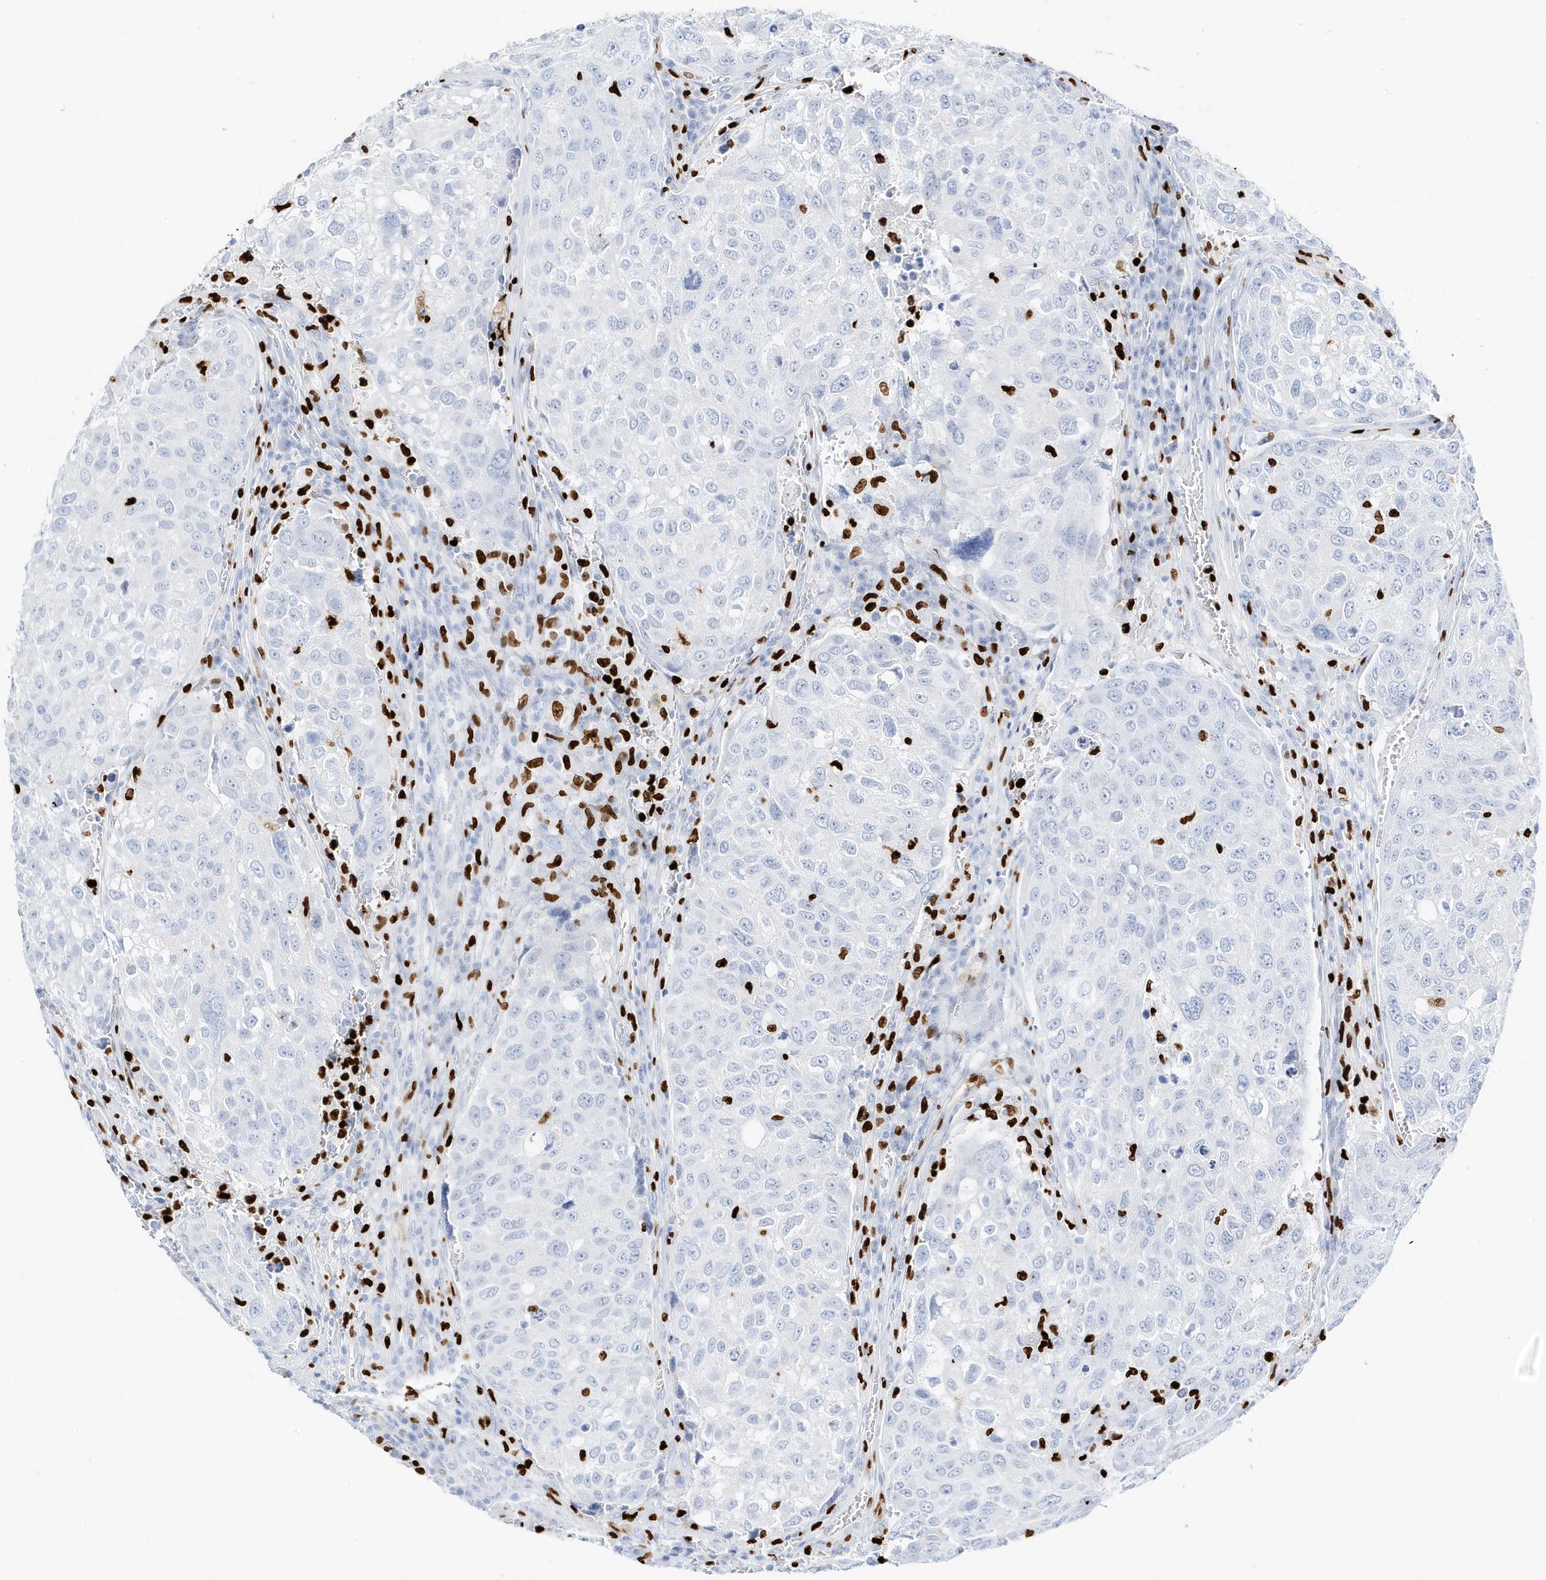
{"staining": {"intensity": "negative", "quantity": "none", "location": "none"}, "tissue": "urothelial cancer", "cell_type": "Tumor cells", "image_type": "cancer", "snomed": [{"axis": "morphology", "description": "Urothelial carcinoma, High grade"}, {"axis": "topography", "description": "Lymph node"}, {"axis": "topography", "description": "Urinary bladder"}], "caption": "The micrograph demonstrates no significant positivity in tumor cells of urothelial cancer.", "gene": "MNDA", "patient": {"sex": "male", "age": 51}}